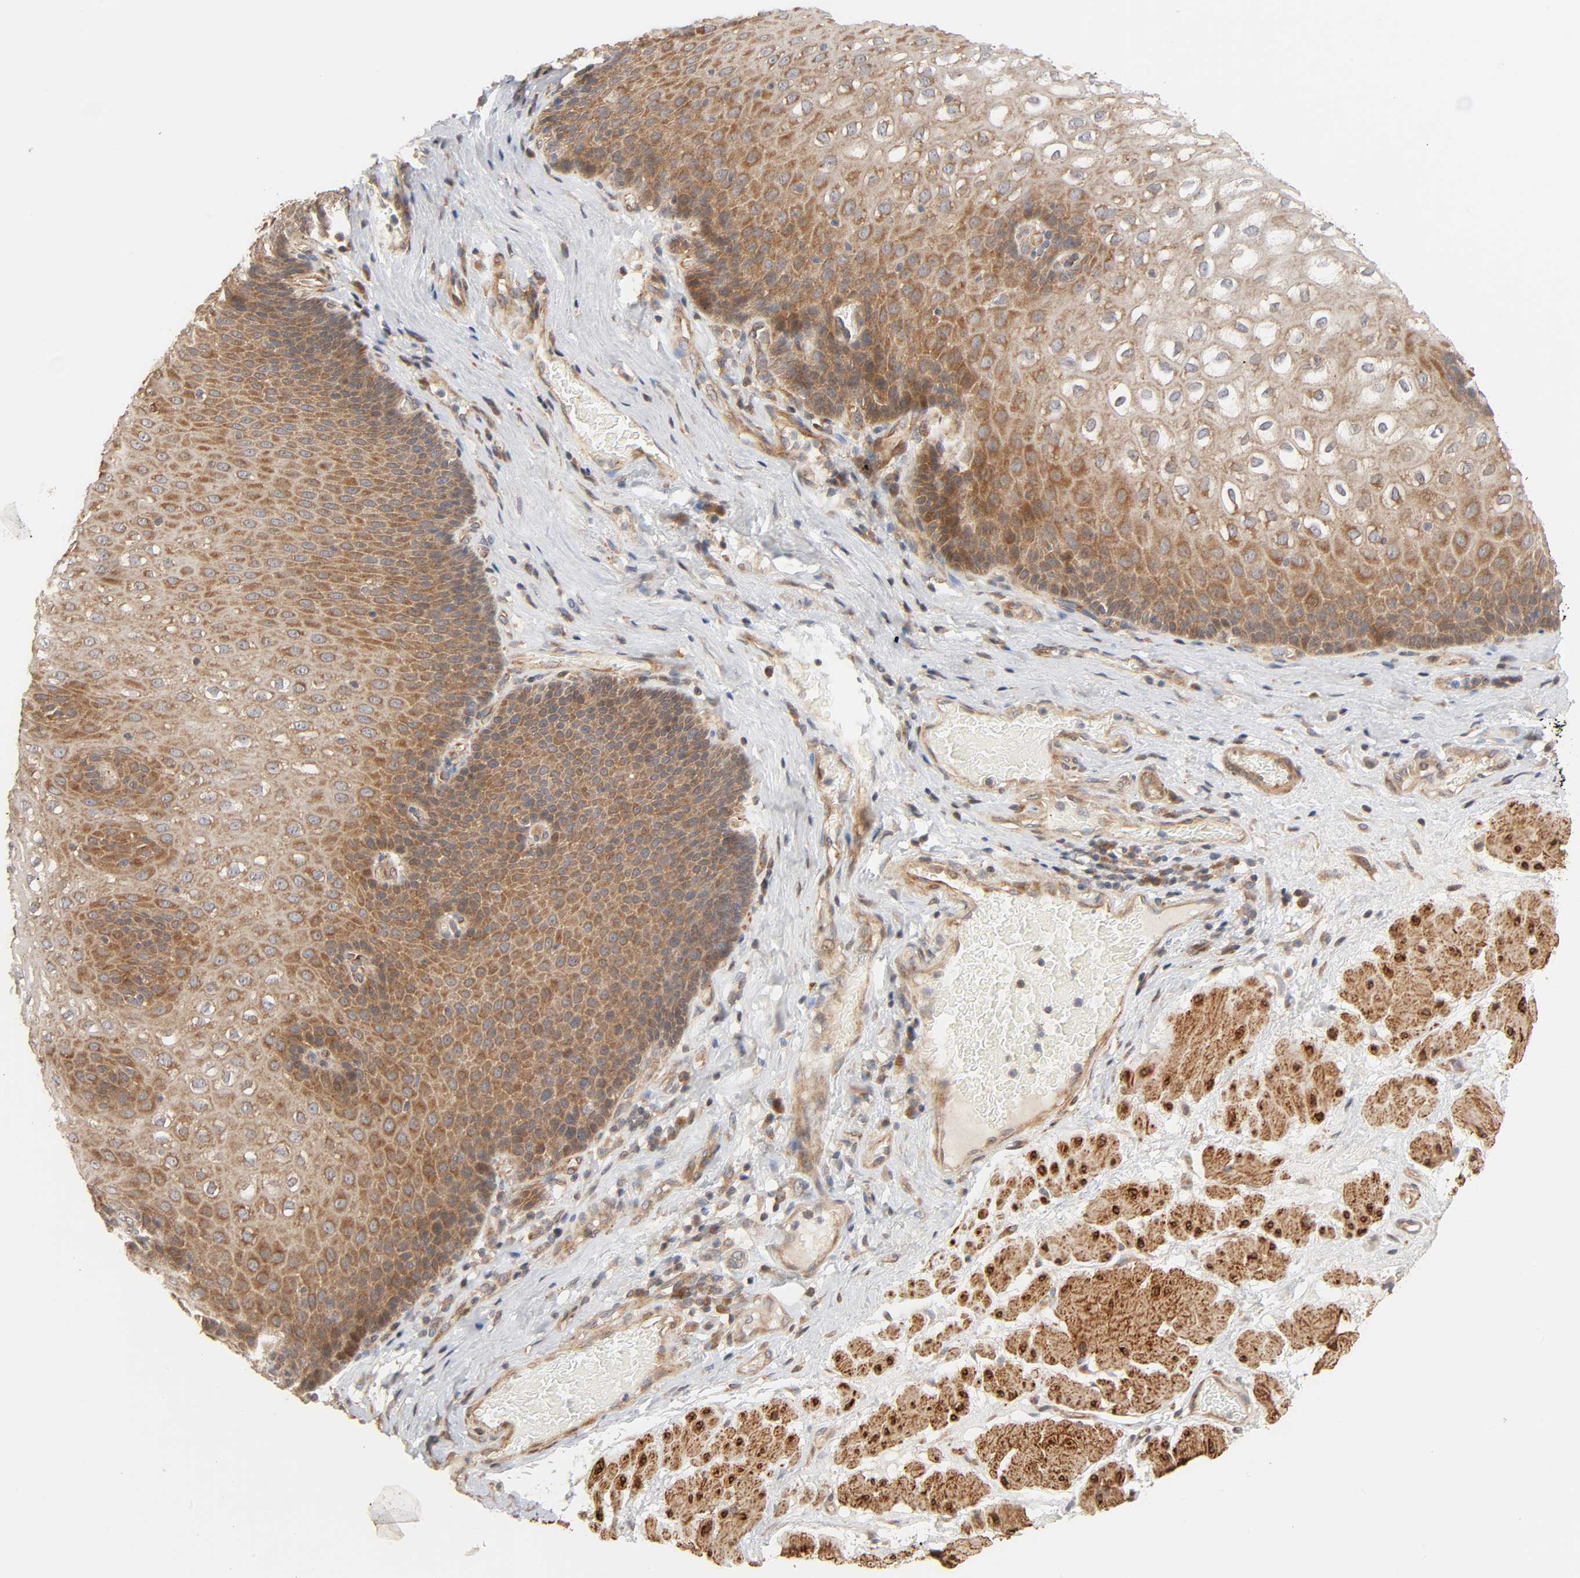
{"staining": {"intensity": "moderate", "quantity": "25%-75%", "location": "cytoplasmic/membranous"}, "tissue": "esophagus", "cell_type": "Squamous epithelial cells", "image_type": "normal", "snomed": [{"axis": "morphology", "description": "Normal tissue, NOS"}, {"axis": "topography", "description": "Esophagus"}], "caption": "Immunohistochemical staining of unremarkable human esophagus displays medium levels of moderate cytoplasmic/membranous staining in about 25%-75% of squamous epithelial cells. (DAB (3,3'-diaminobenzidine) IHC, brown staining for protein, blue staining for nuclei).", "gene": "NEMF", "patient": {"sex": "male", "age": 48}}